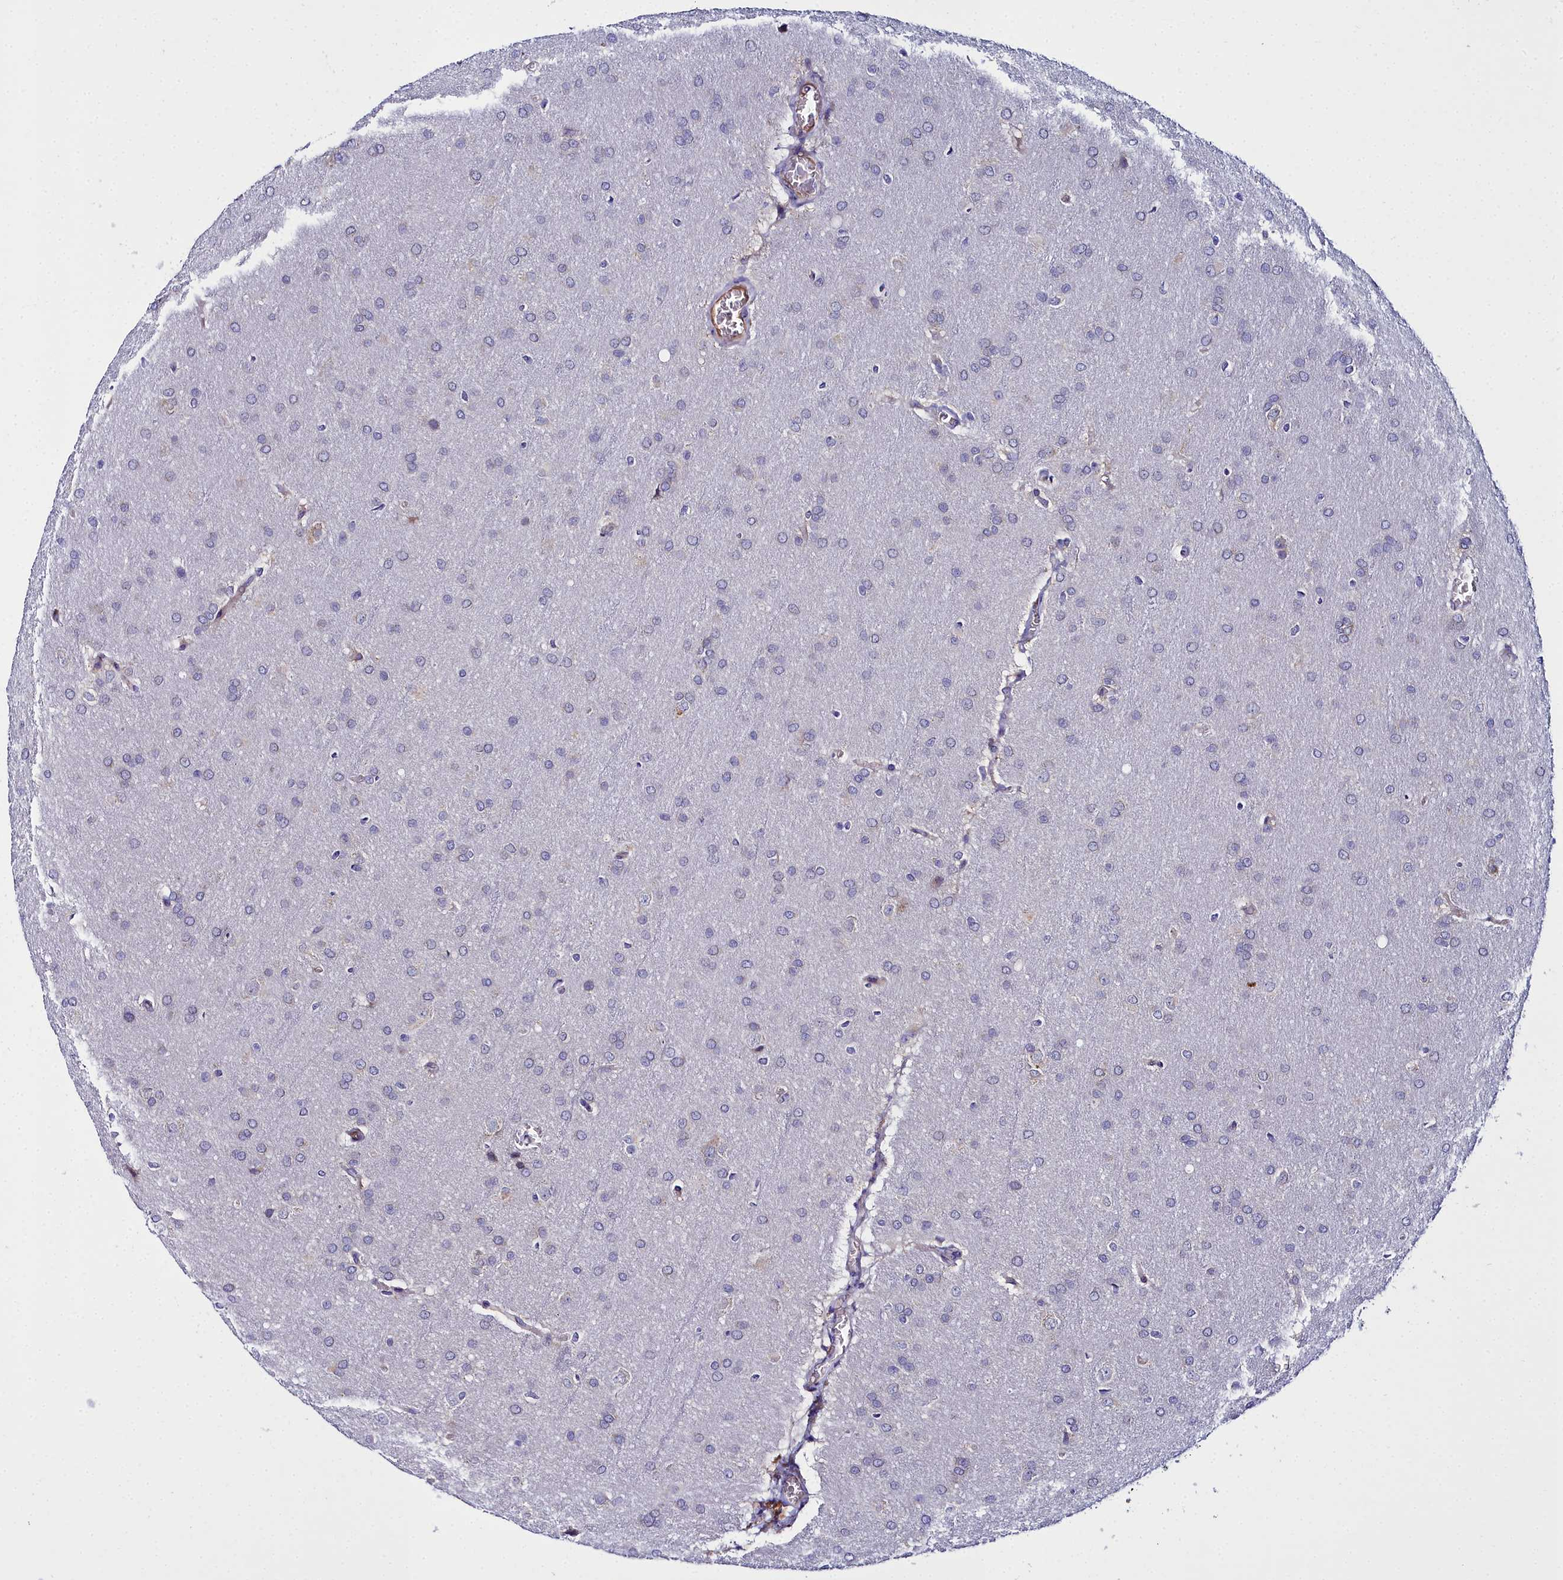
{"staining": {"intensity": "negative", "quantity": "none", "location": "none"}, "tissue": "glioma", "cell_type": "Tumor cells", "image_type": "cancer", "snomed": [{"axis": "morphology", "description": "Glioma, malignant, Low grade"}, {"axis": "topography", "description": "Brain"}], "caption": "Immunohistochemistry photomicrograph of glioma stained for a protein (brown), which exhibits no staining in tumor cells.", "gene": "ELAPOR2", "patient": {"sex": "female", "age": 32}}